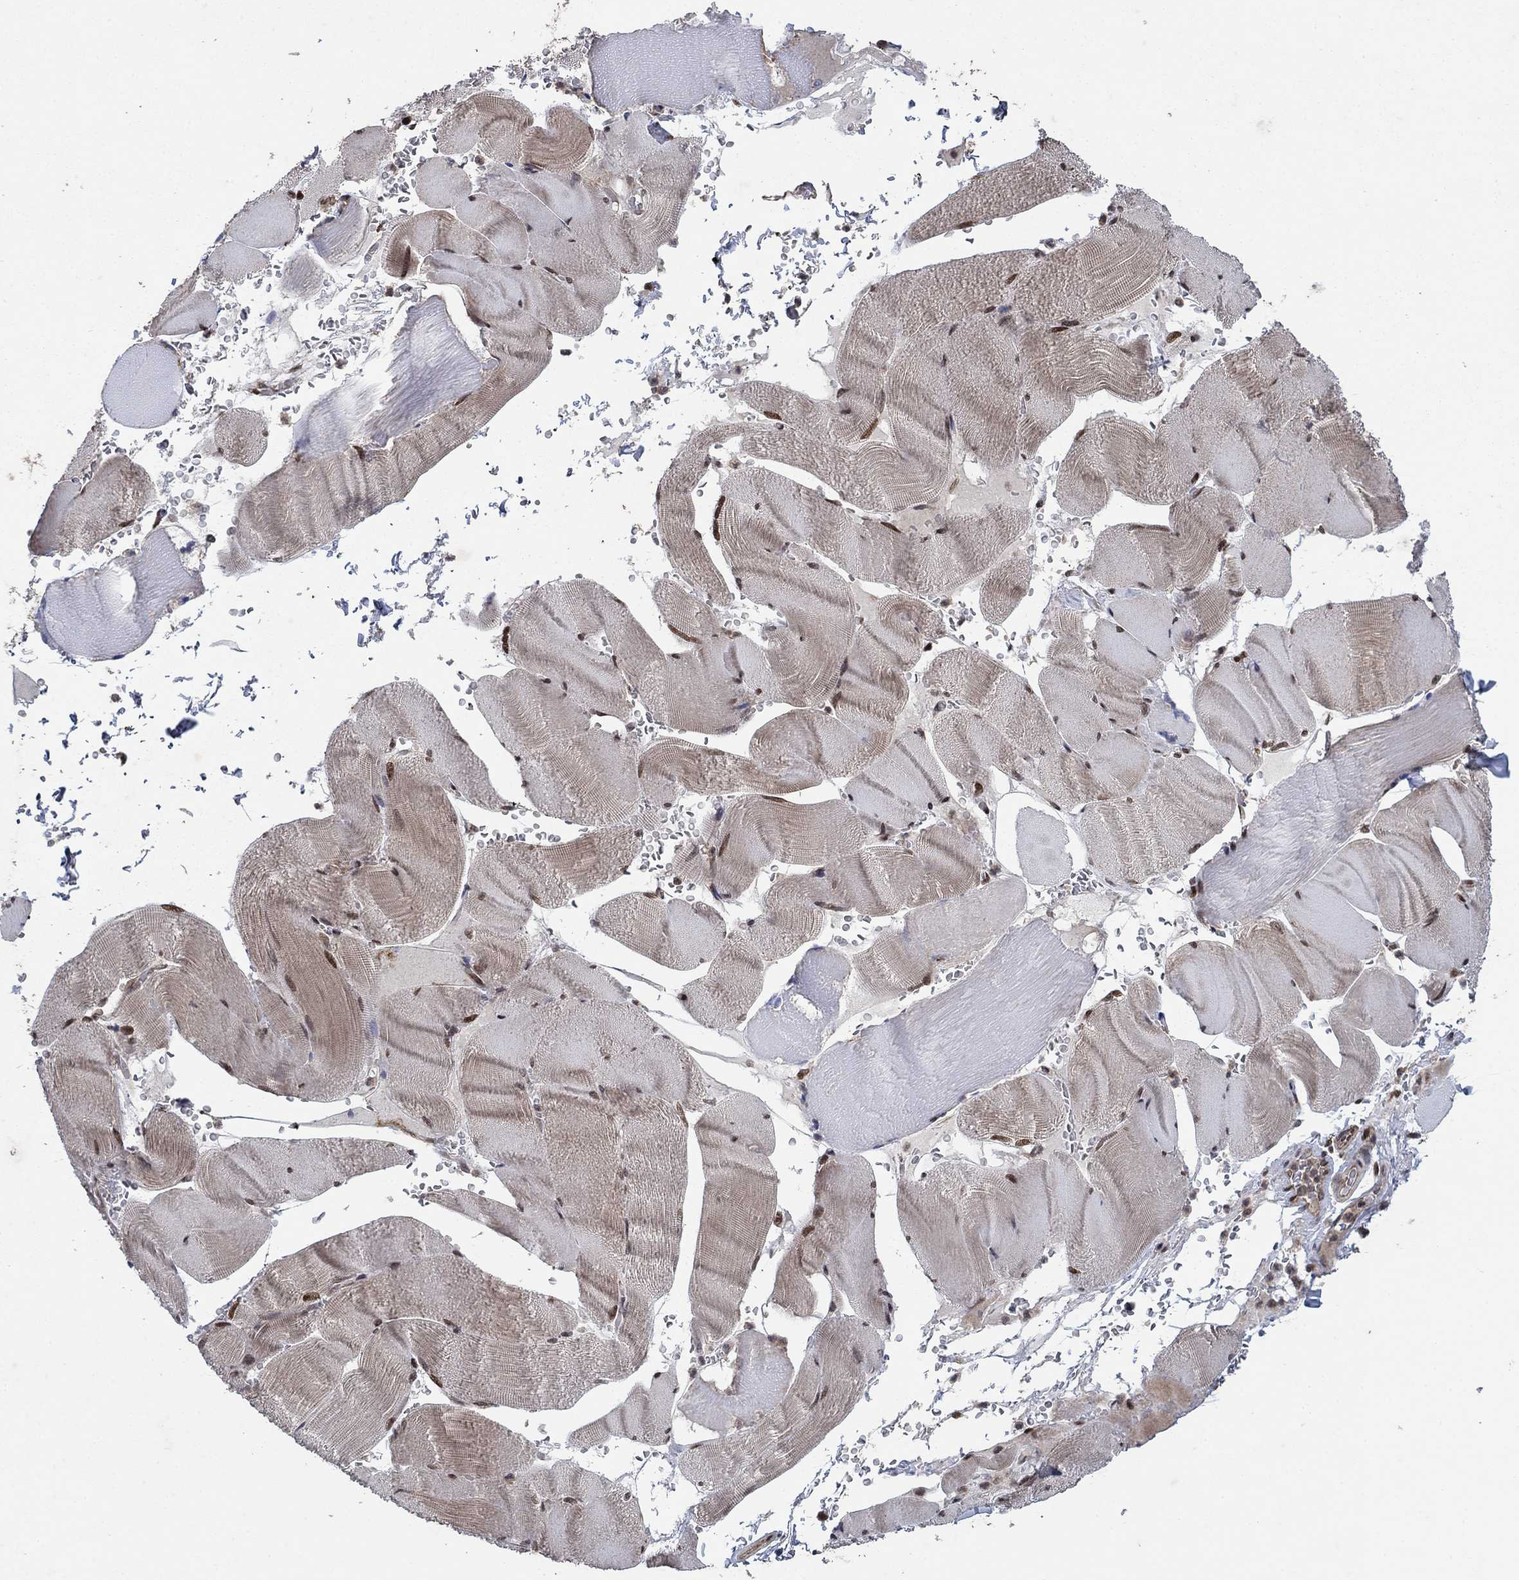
{"staining": {"intensity": "strong", "quantity": "25%-75%", "location": "nuclear"}, "tissue": "skeletal muscle", "cell_type": "Myocytes", "image_type": "normal", "snomed": [{"axis": "morphology", "description": "Normal tissue, NOS"}, {"axis": "topography", "description": "Skeletal muscle"}], "caption": "Immunohistochemical staining of benign human skeletal muscle reveals high levels of strong nuclear expression in about 25%-75% of myocytes. (DAB (3,3'-diaminobenzidine) IHC with brightfield microscopy, high magnification).", "gene": "PRICKLE4", "patient": {"sex": "male", "age": 56}}